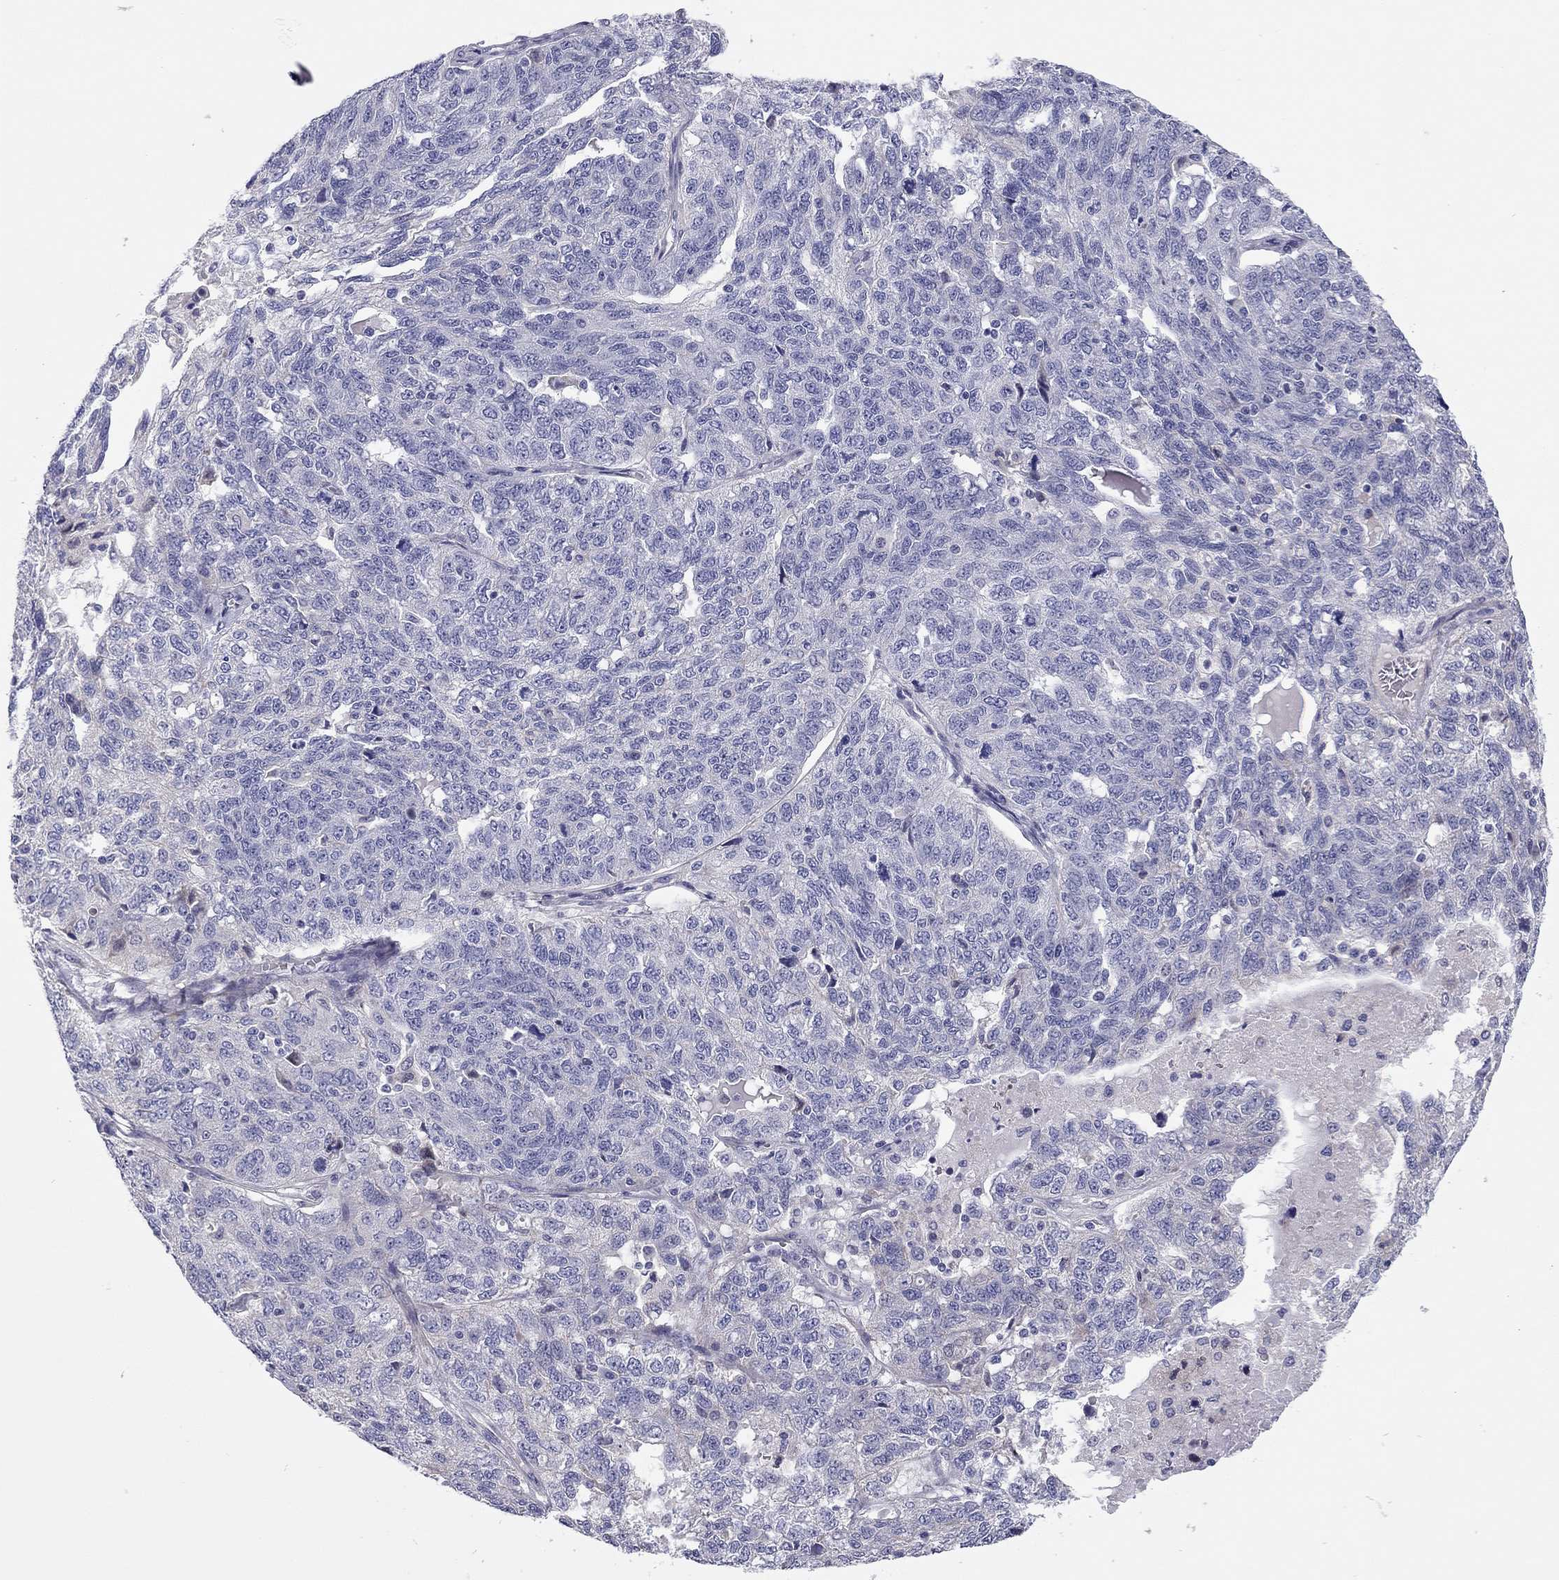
{"staining": {"intensity": "negative", "quantity": "none", "location": "none"}, "tissue": "ovarian cancer", "cell_type": "Tumor cells", "image_type": "cancer", "snomed": [{"axis": "morphology", "description": "Cystadenocarcinoma, serous, NOS"}, {"axis": "topography", "description": "Ovary"}], "caption": "Ovarian cancer was stained to show a protein in brown. There is no significant expression in tumor cells. The staining is performed using DAB (3,3'-diaminobenzidine) brown chromogen with nuclei counter-stained in using hematoxylin.", "gene": "SCARB1", "patient": {"sex": "female", "age": 71}}